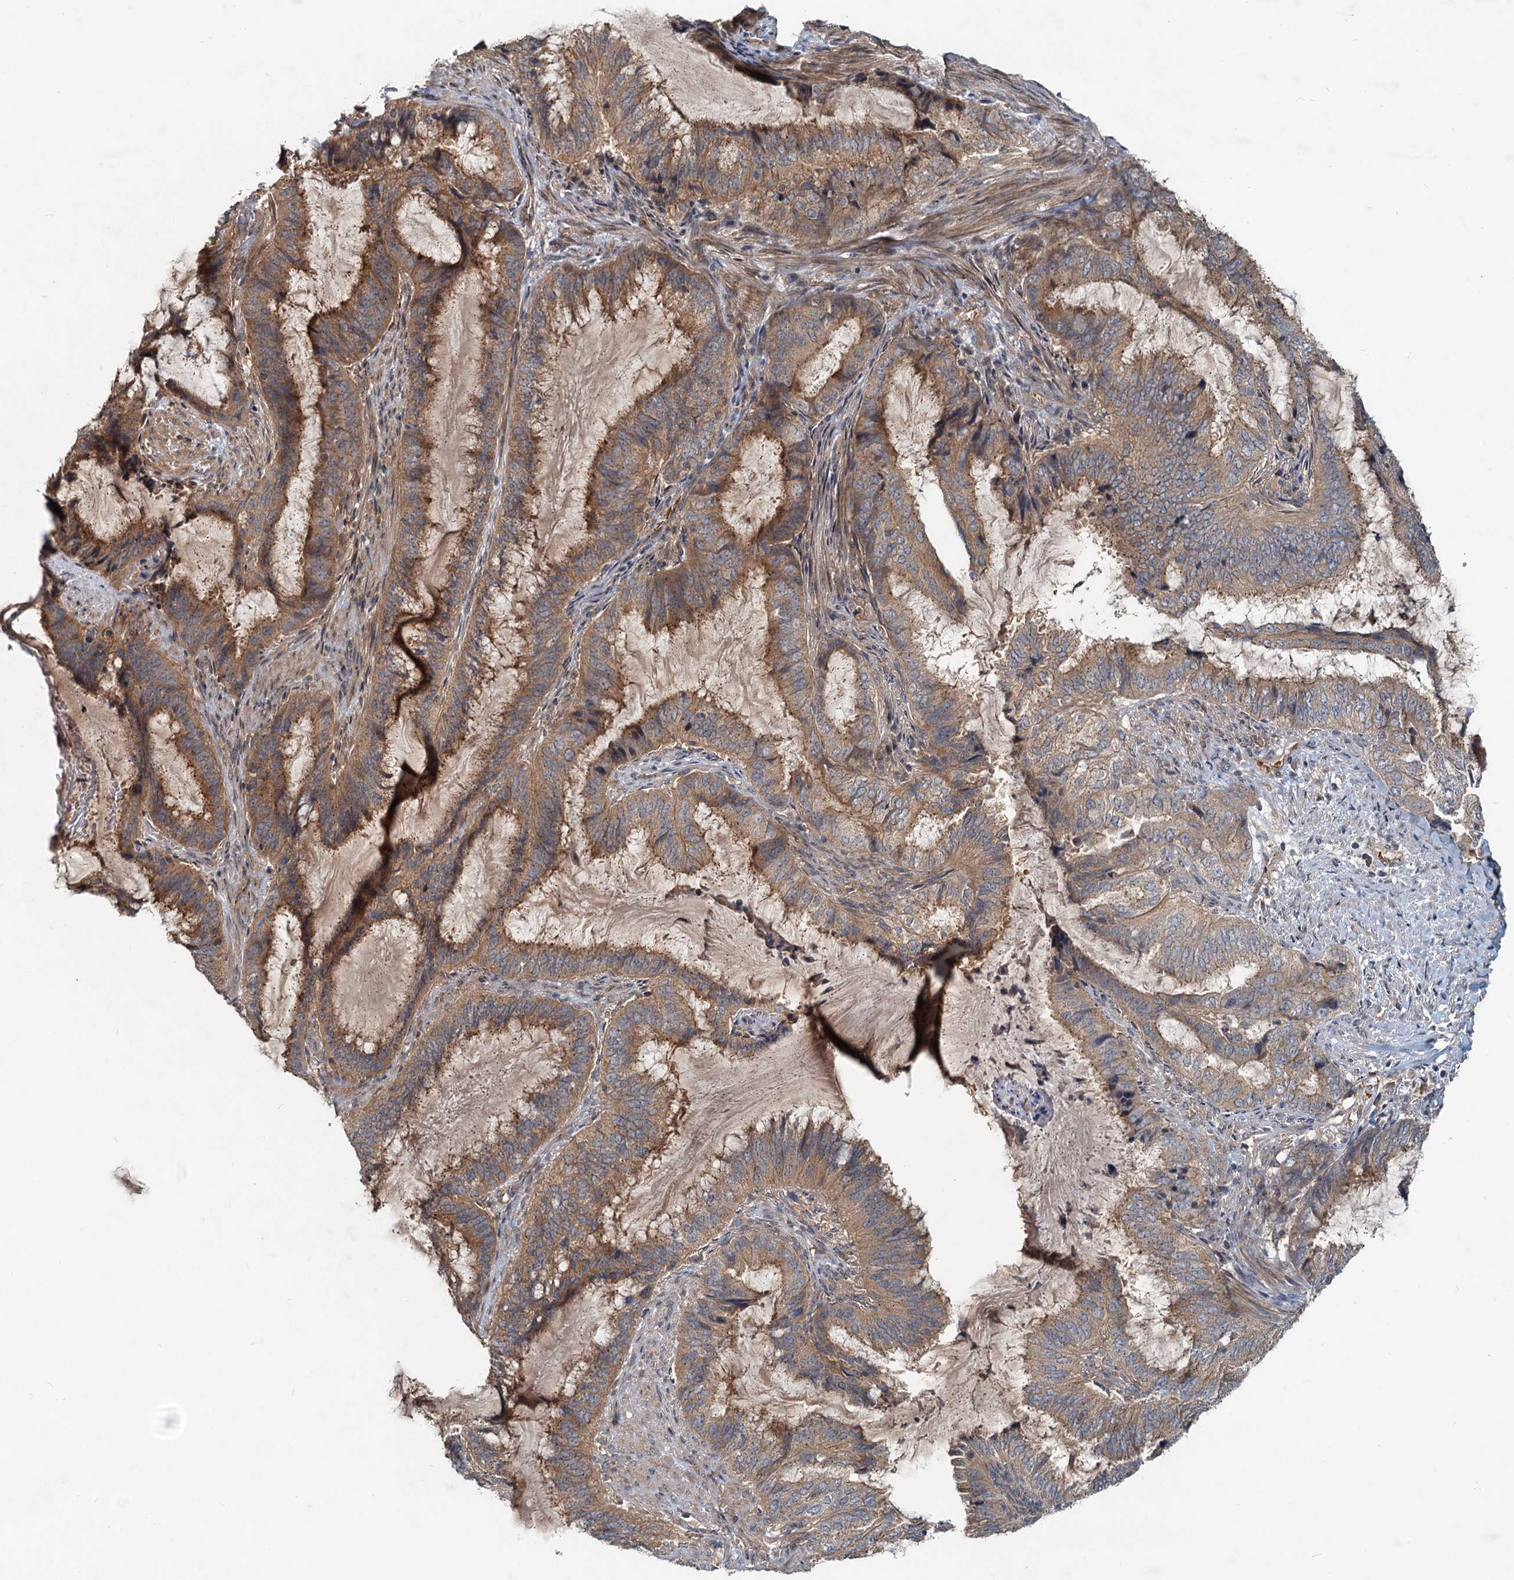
{"staining": {"intensity": "moderate", "quantity": ">75%", "location": "cytoplasmic/membranous"}, "tissue": "endometrial cancer", "cell_type": "Tumor cells", "image_type": "cancer", "snomed": [{"axis": "morphology", "description": "Adenocarcinoma, NOS"}, {"axis": "topography", "description": "Endometrium"}], "caption": "Protein analysis of endometrial adenocarcinoma tissue exhibits moderate cytoplasmic/membranous positivity in approximately >75% of tumor cells.", "gene": "CEP68", "patient": {"sex": "female", "age": 51}}